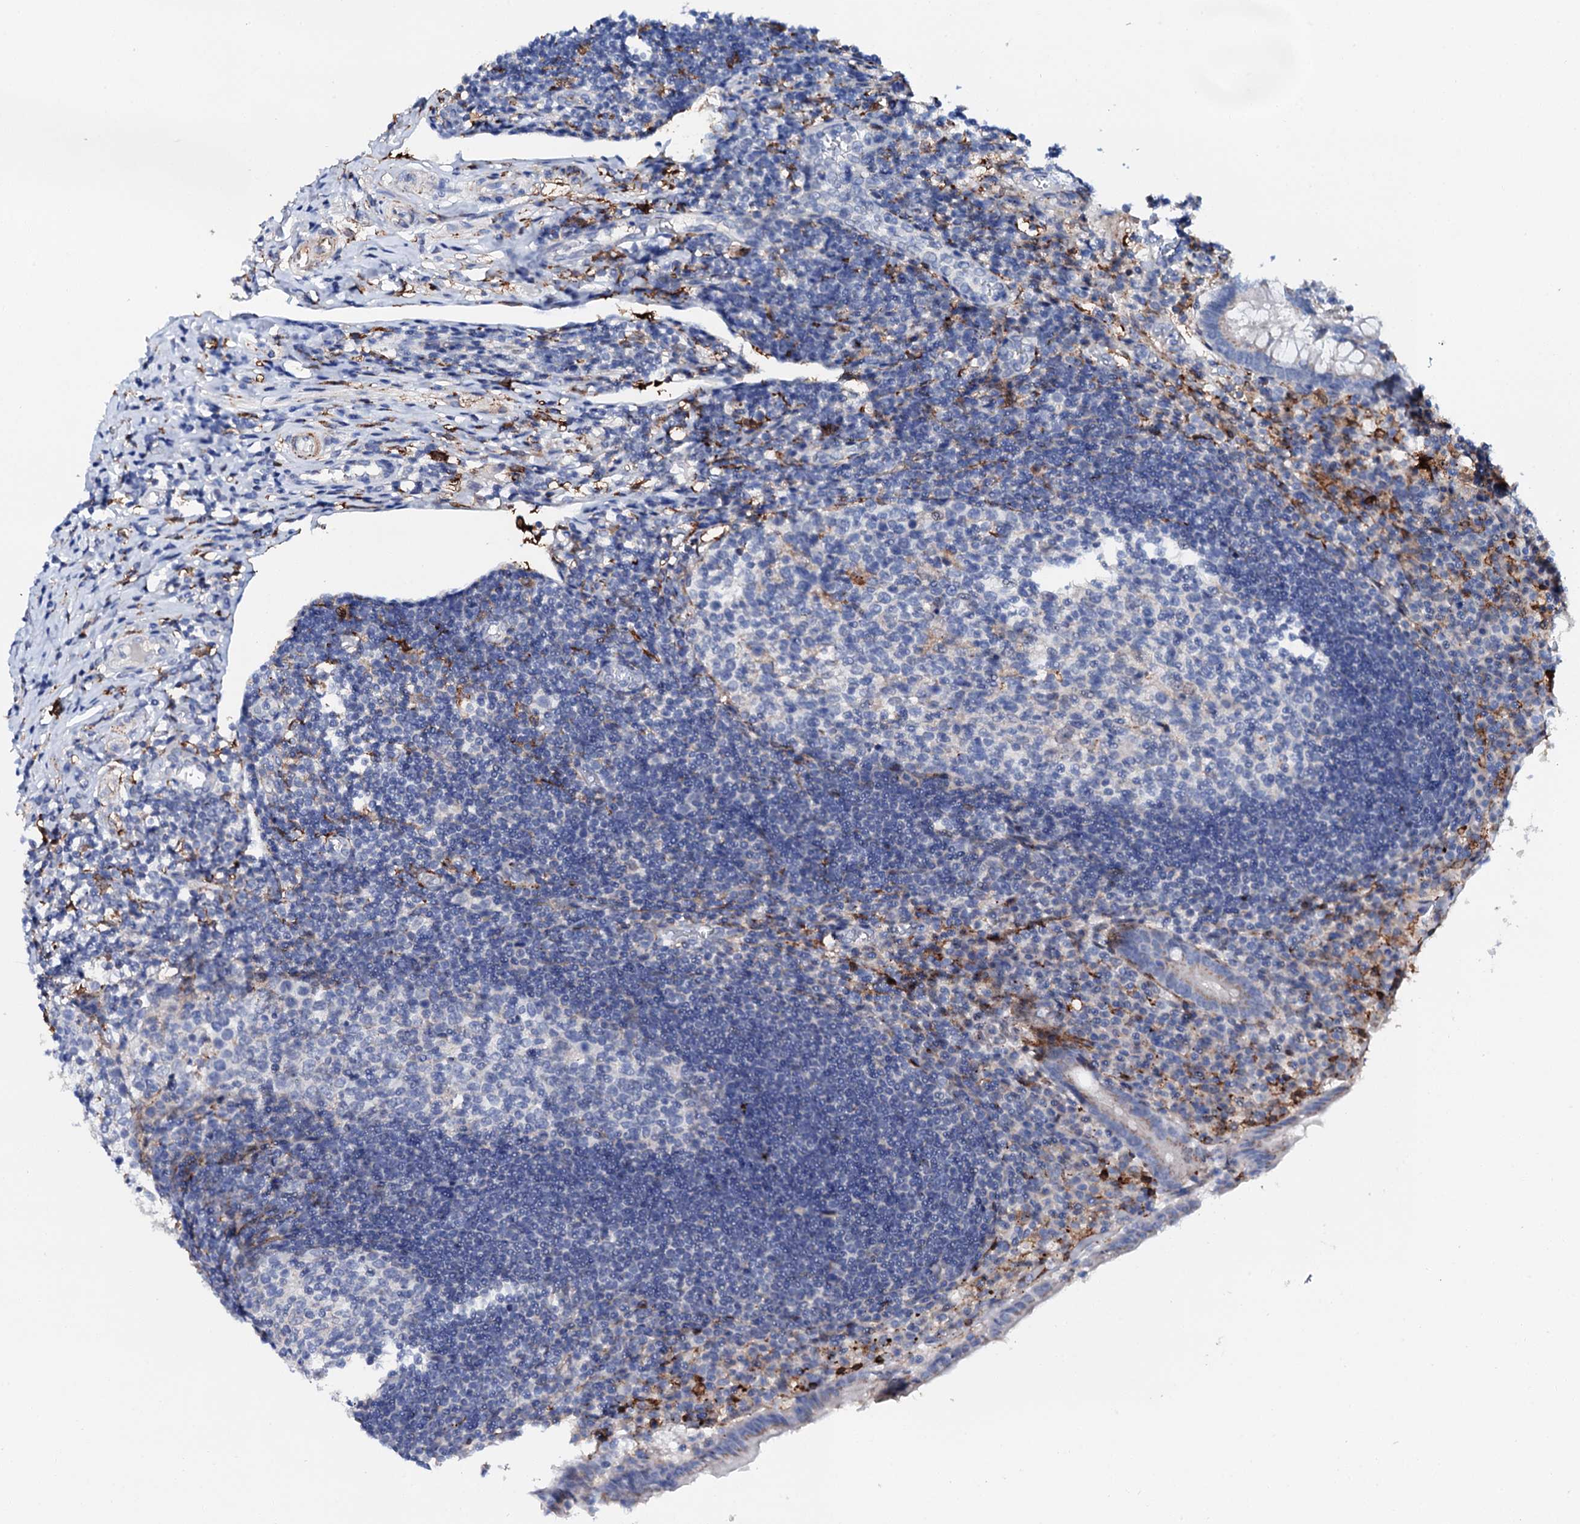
{"staining": {"intensity": "negative", "quantity": "none", "location": "none"}, "tissue": "appendix", "cell_type": "Glandular cells", "image_type": "normal", "snomed": [{"axis": "morphology", "description": "Normal tissue, NOS"}, {"axis": "topography", "description": "Appendix"}], "caption": "This photomicrograph is of normal appendix stained with immunohistochemistry to label a protein in brown with the nuclei are counter-stained blue. There is no expression in glandular cells.", "gene": "MED13L", "patient": {"sex": "female", "age": 17}}